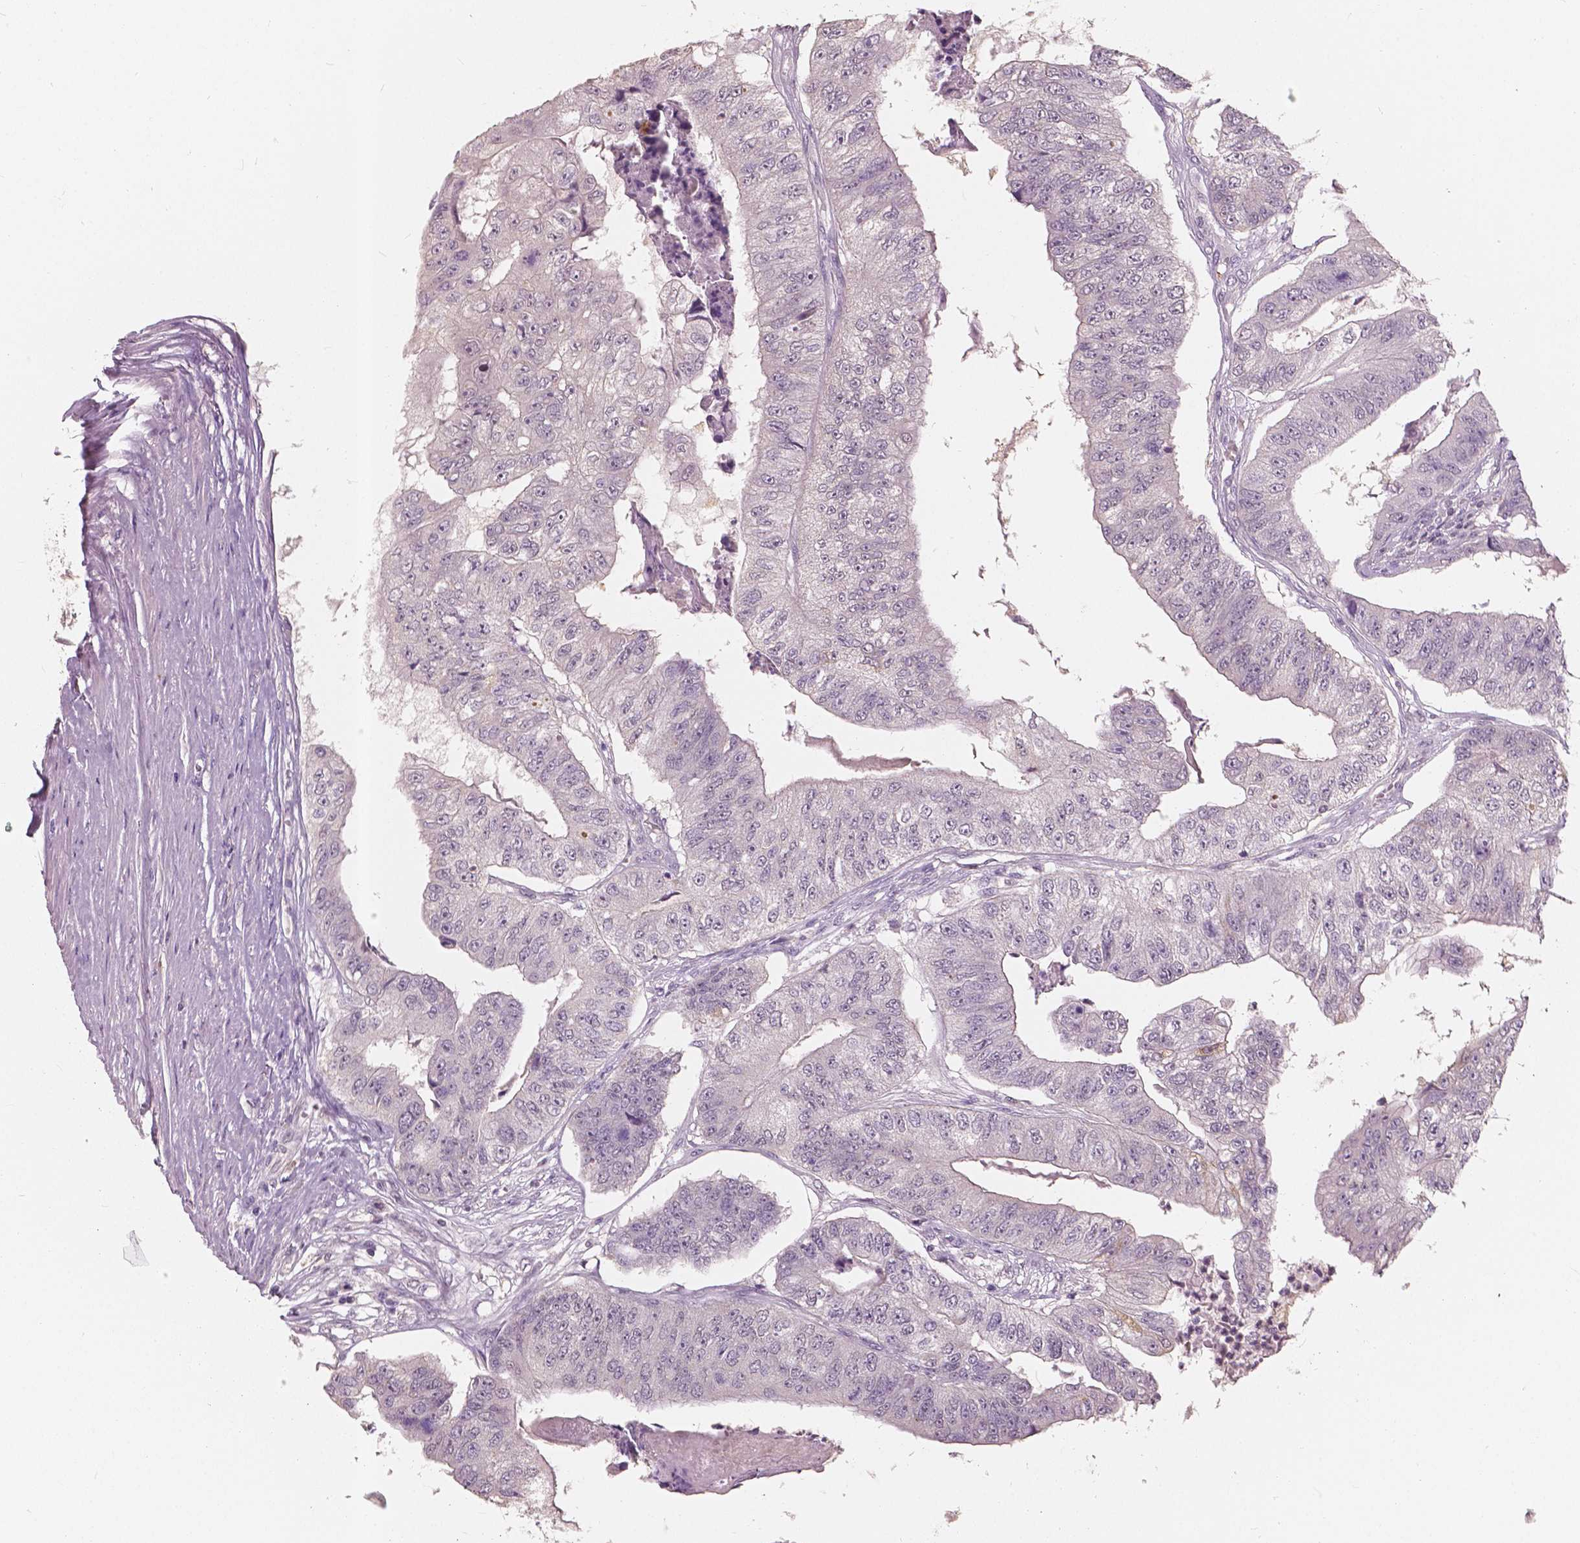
{"staining": {"intensity": "negative", "quantity": "none", "location": "none"}, "tissue": "colorectal cancer", "cell_type": "Tumor cells", "image_type": "cancer", "snomed": [{"axis": "morphology", "description": "Adenocarcinoma, NOS"}, {"axis": "topography", "description": "Colon"}], "caption": "High magnification brightfield microscopy of colorectal cancer stained with DAB (3,3'-diaminobenzidine) (brown) and counterstained with hematoxylin (blue): tumor cells show no significant staining. (DAB immunohistochemistry, high magnification).", "gene": "SAT2", "patient": {"sex": "female", "age": 67}}